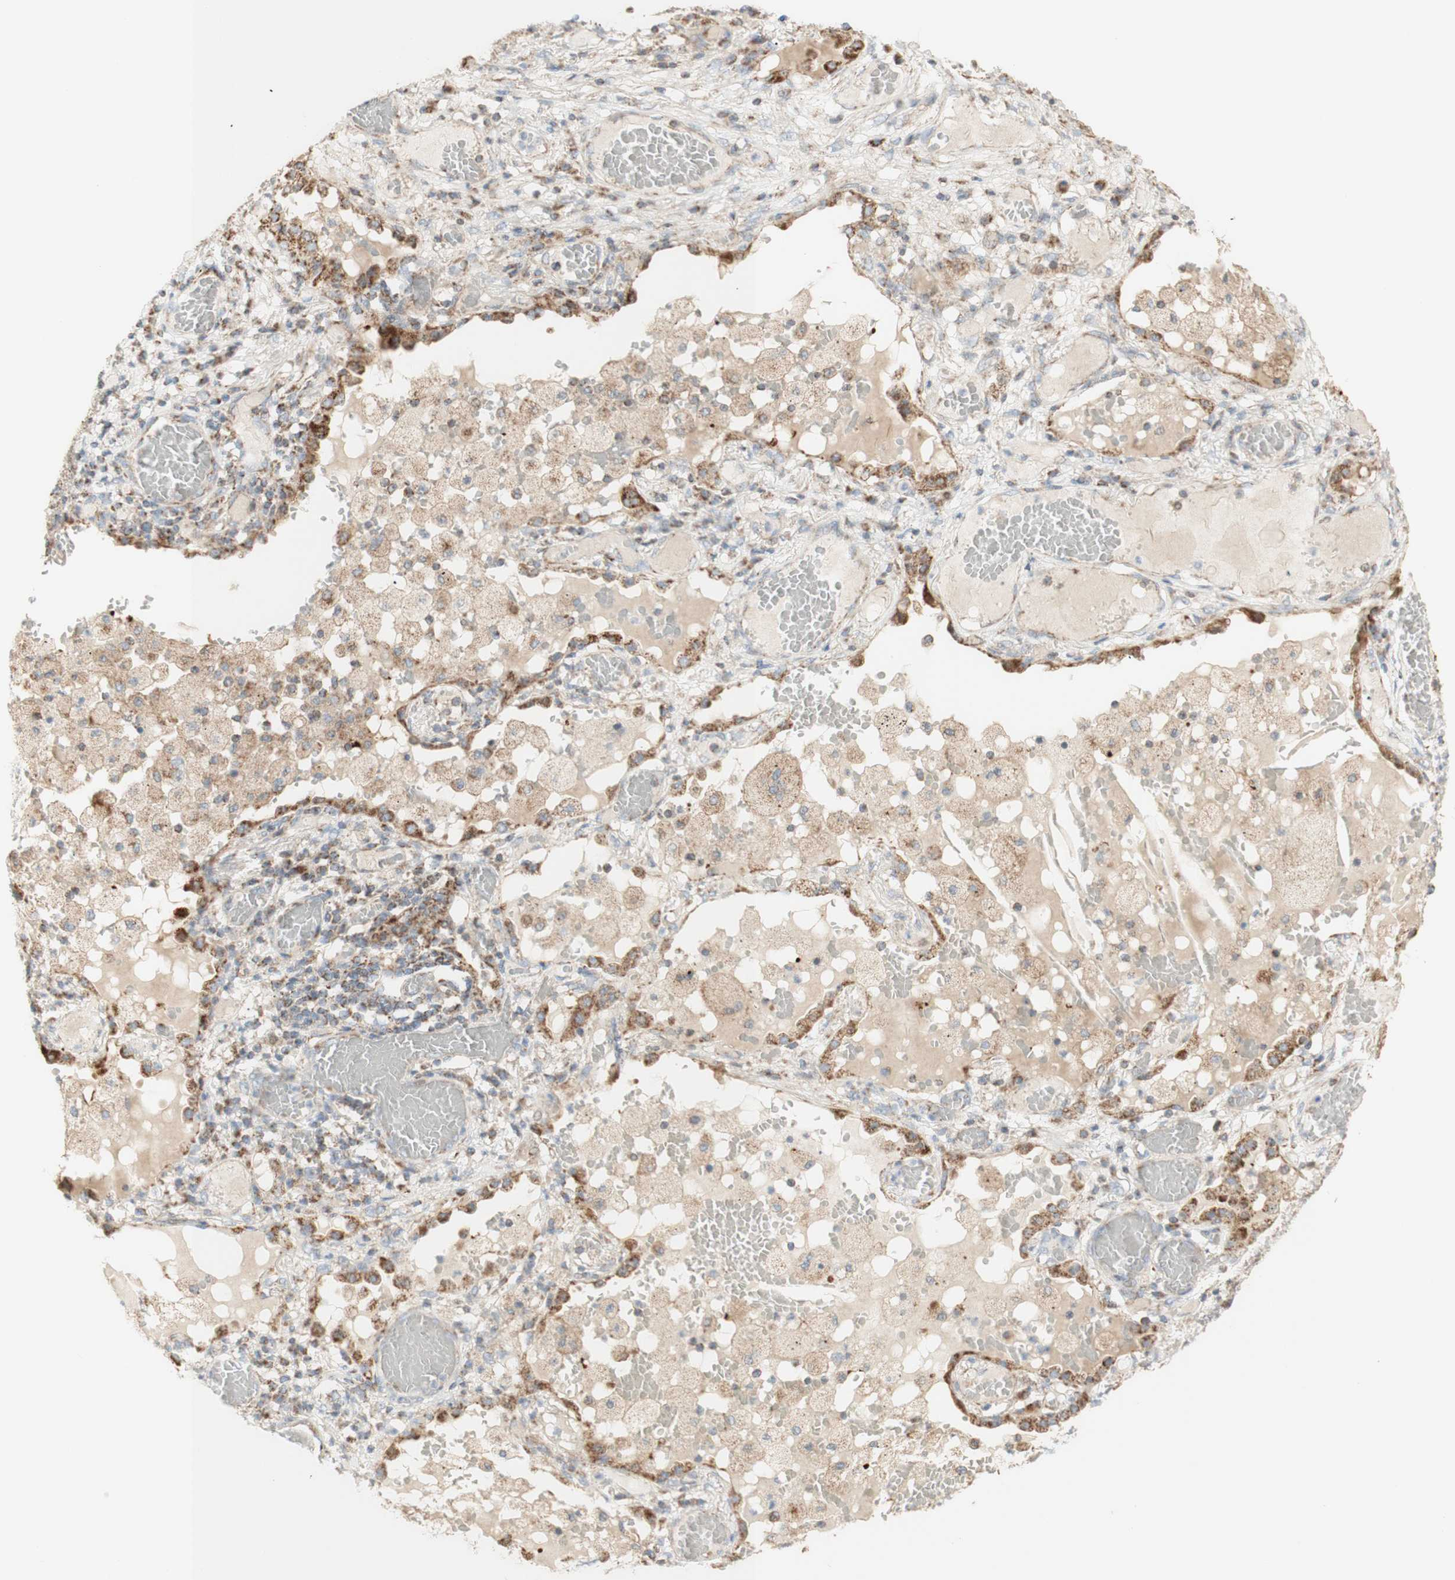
{"staining": {"intensity": "moderate", "quantity": ">75%", "location": "cytoplasmic/membranous"}, "tissue": "lung cancer", "cell_type": "Tumor cells", "image_type": "cancer", "snomed": [{"axis": "morphology", "description": "Squamous cell carcinoma, NOS"}, {"axis": "topography", "description": "Lung"}], "caption": "A brown stain shows moderate cytoplasmic/membranous expression of a protein in human lung cancer (squamous cell carcinoma) tumor cells.", "gene": "LETM1", "patient": {"sex": "male", "age": 71}}